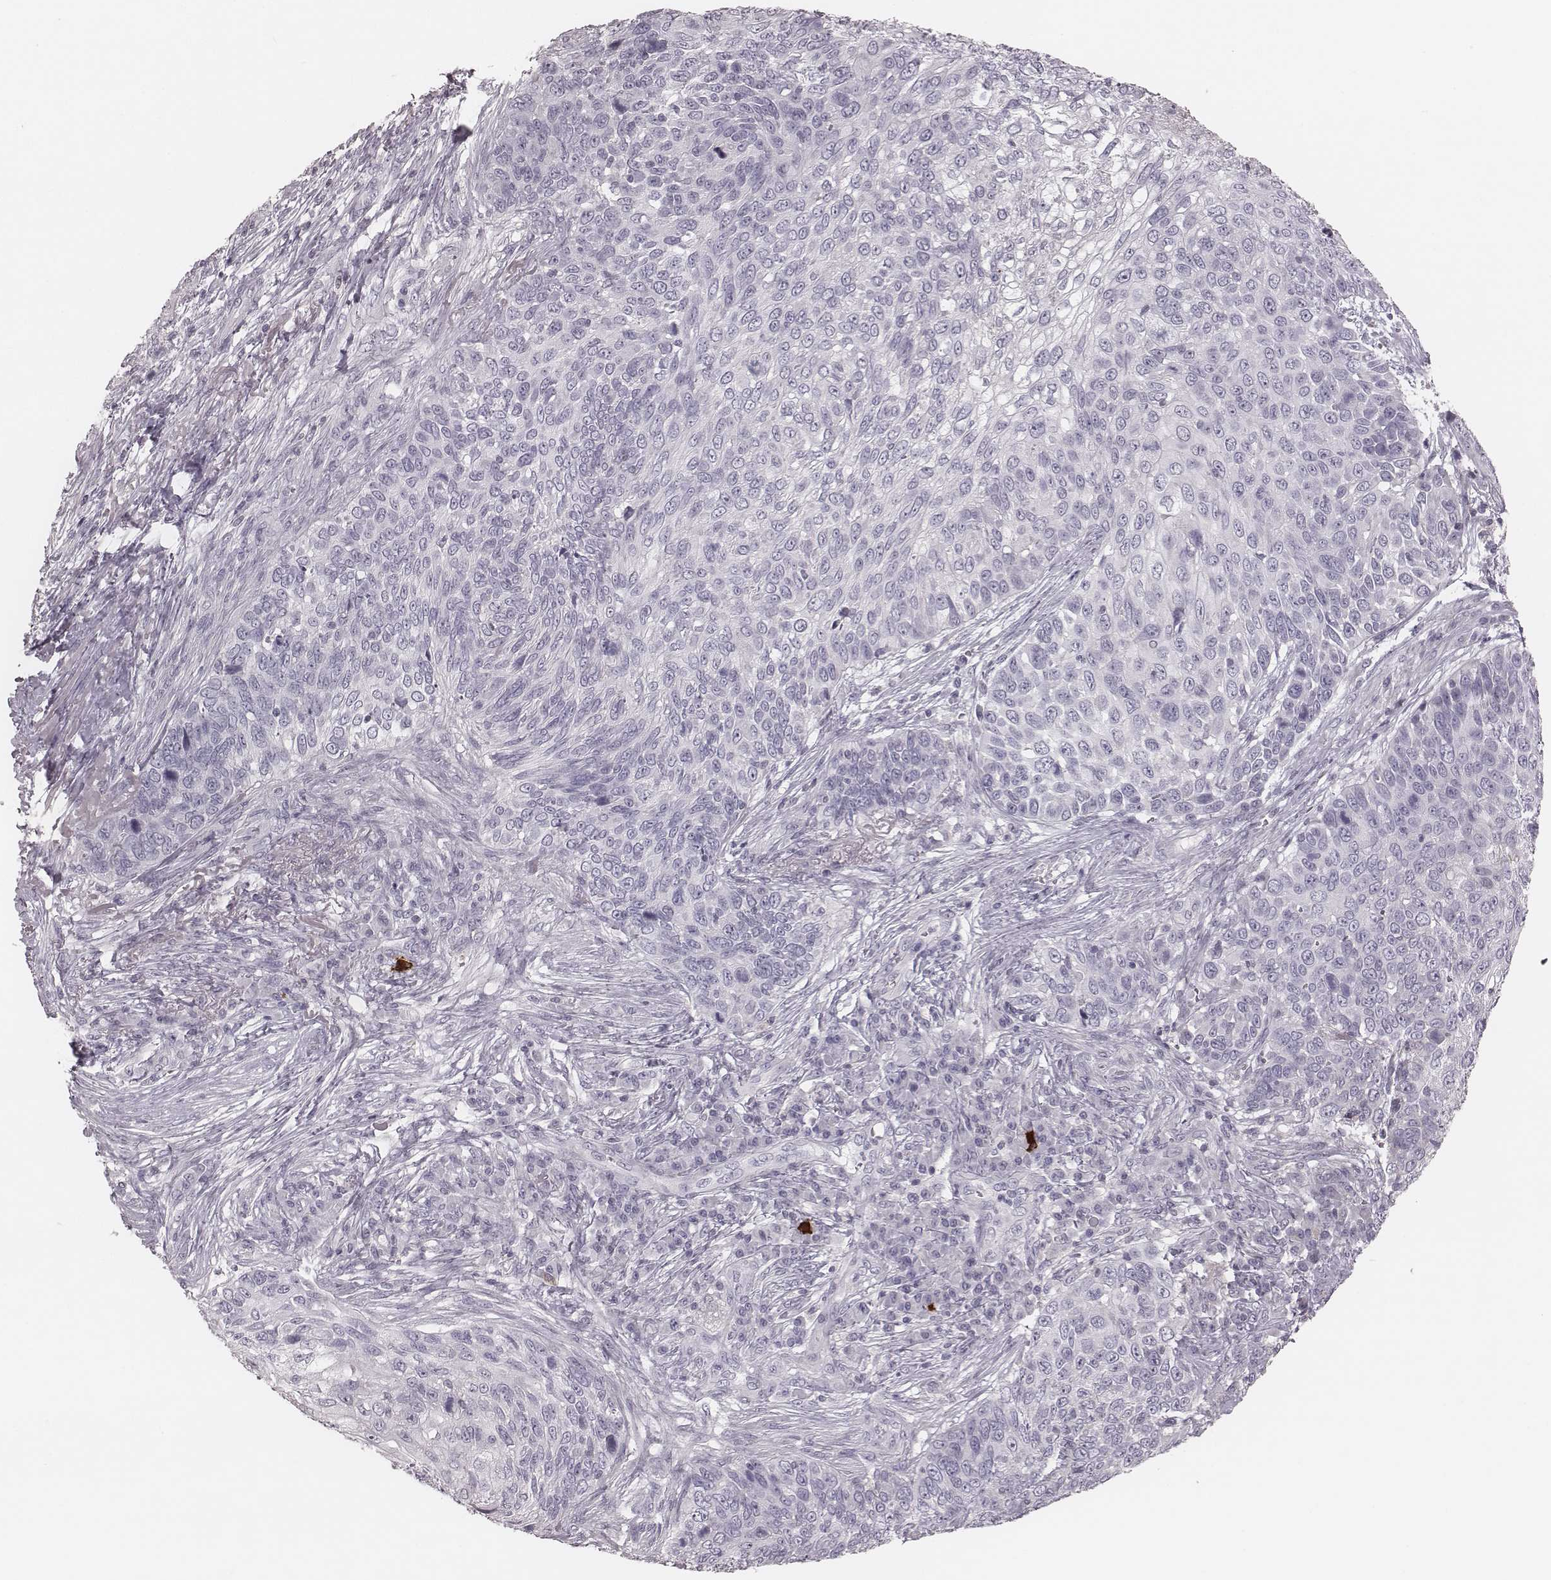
{"staining": {"intensity": "negative", "quantity": "none", "location": "none"}, "tissue": "skin cancer", "cell_type": "Tumor cells", "image_type": "cancer", "snomed": [{"axis": "morphology", "description": "Squamous cell carcinoma, NOS"}, {"axis": "topography", "description": "Skin"}], "caption": "Immunohistochemical staining of human skin cancer reveals no significant staining in tumor cells. (Immunohistochemistry (ihc), brightfield microscopy, high magnification).", "gene": "S100Z", "patient": {"sex": "male", "age": 92}}